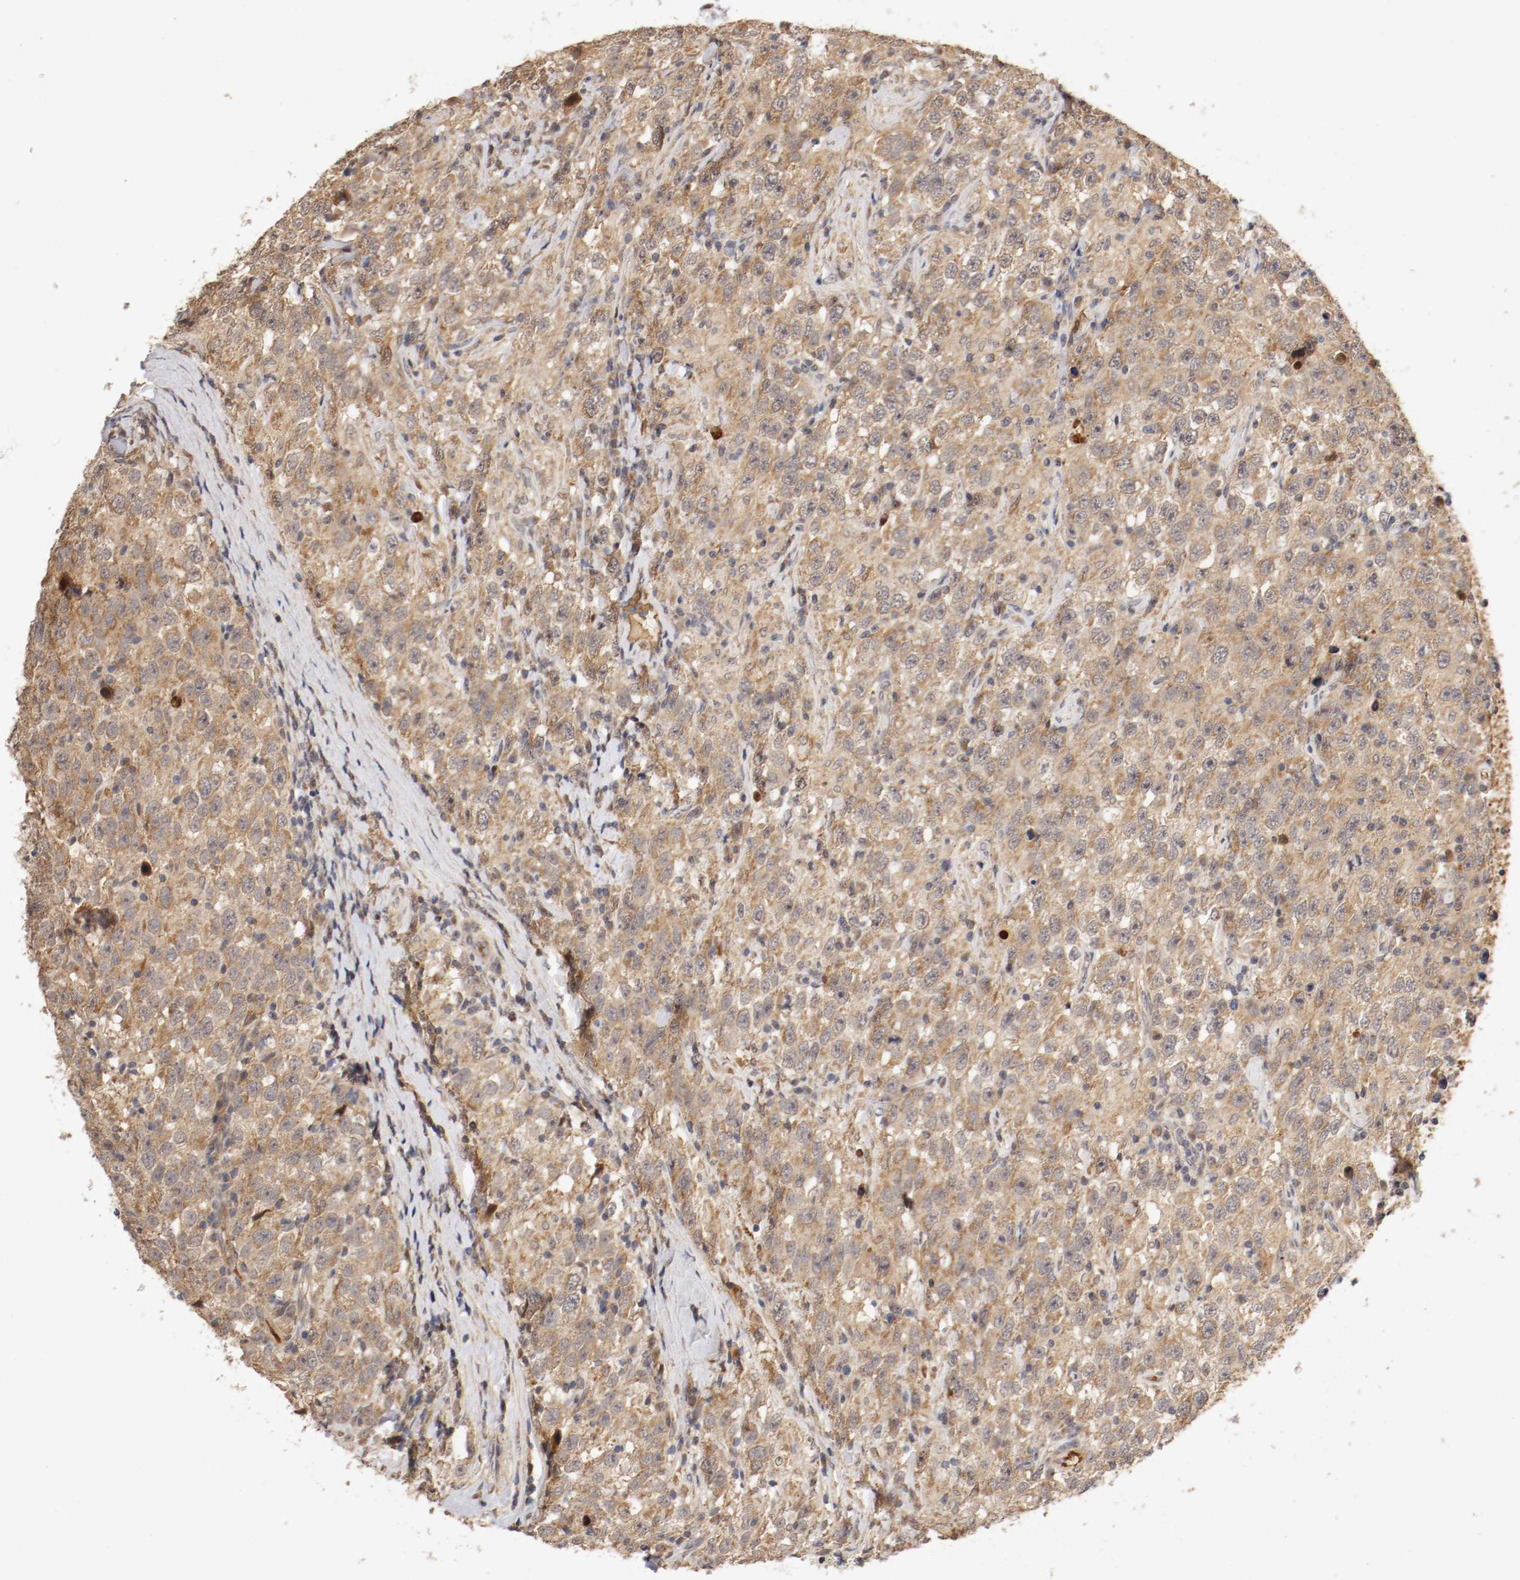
{"staining": {"intensity": "moderate", "quantity": ">75%", "location": "cytoplasmic/membranous"}, "tissue": "testis cancer", "cell_type": "Tumor cells", "image_type": "cancer", "snomed": [{"axis": "morphology", "description": "Seminoma, NOS"}, {"axis": "topography", "description": "Testis"}], "caption": "Protein positivity by immunohistochemistry (IHC) shows moderate cytoplasmic/membranous staining in about >75% of tumor cells in seminoma (testis). (DAB IHC with brightfield microscopy, high magnification).", "gene": "TNFRSF1B", "patient": {"sex": "male", "age": 41}}